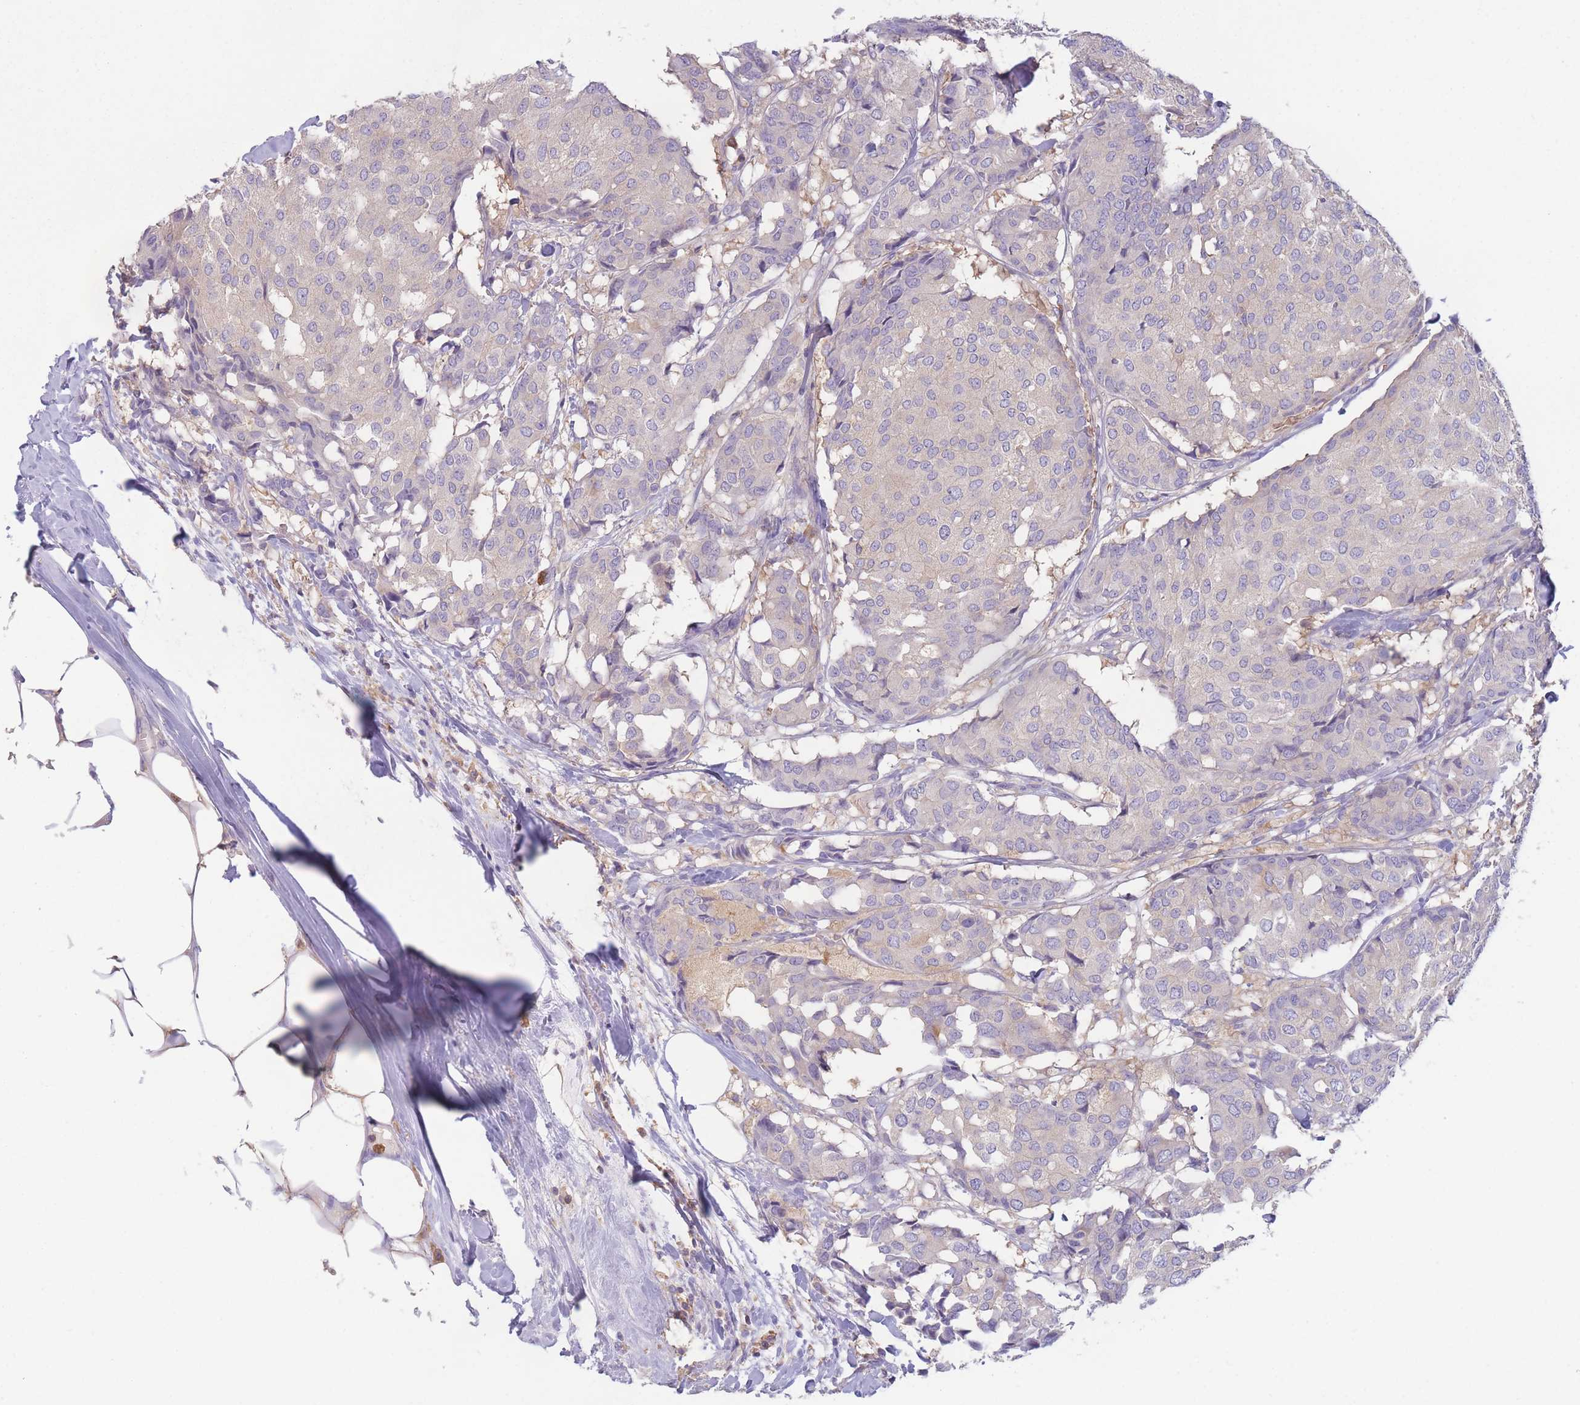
{"staining": {"intensity": "negative", "quantity": "none", "location": "none"}, "tissue": "breast cancer", "cell_type": "Tumor cells", "image_type": "cancer", "snomed": [{"axis": "morphology", "description": "Duct carcinoma"}, {"axis": "topography", "description": "Breast"}], "caption": "High power microscopy histopathology image of an immunohistochemistry histopathology image of infiltrating ductal carcinoma (breast), revealing no significant staining in tumor cells.", "gene": "ST3GAL4", "patient": {"sex": "female", "age": 75}}